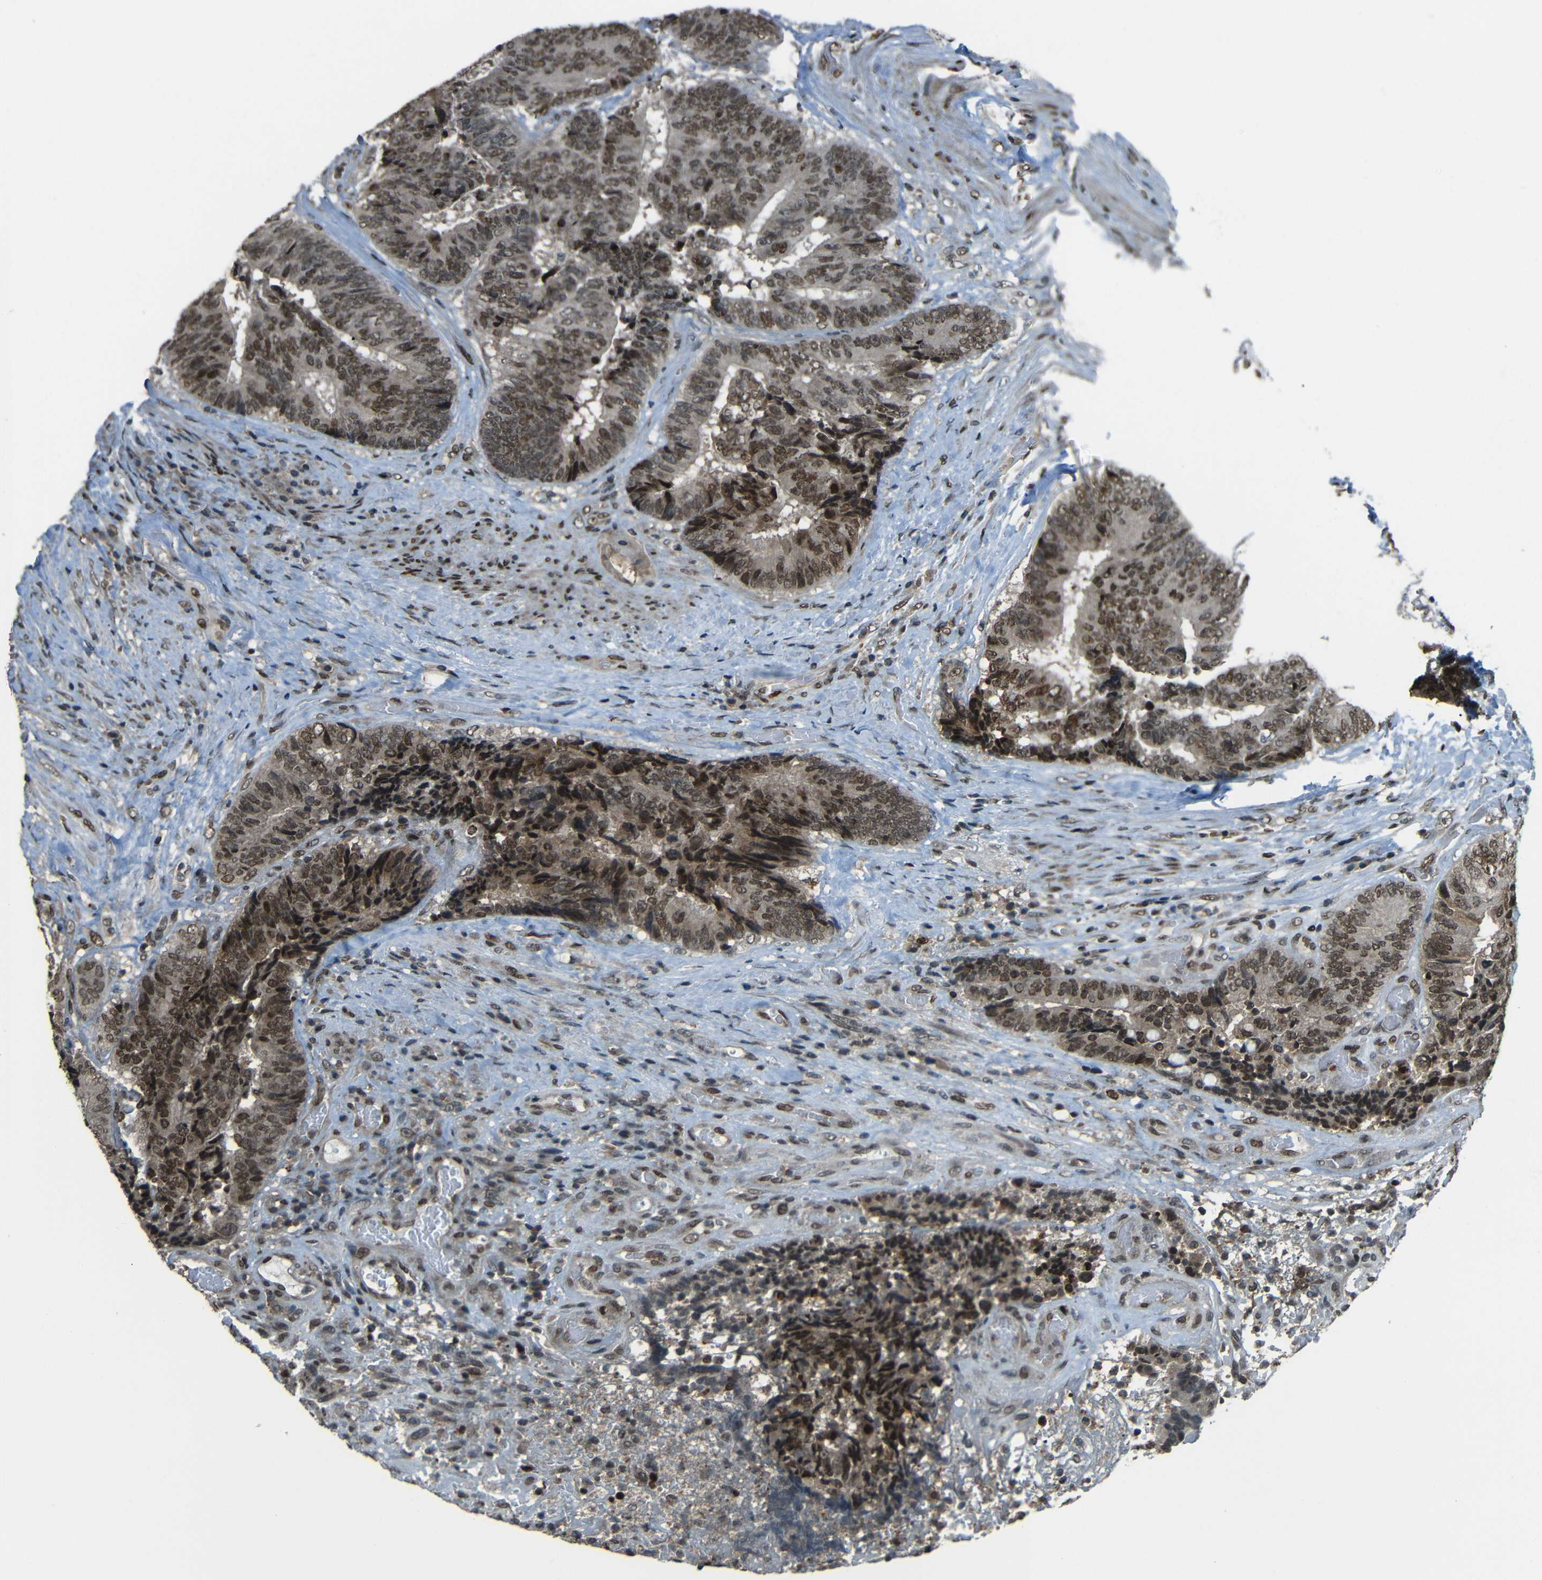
{"staining": {"intensity": "moderate", "quantity": ">75%", "location": "nuclear"}, "tissue": "colorectal cancer", "cell_type": "Tumor cells", "image_type": "cancer", "snomed": [{"axis": "morphology", "description": "Adenocarcinoma, NOS"}, {"axis": "topography", "description": "Rectum"}], "caption": "Human colorectal cancer stained for a protein (brown) reveals moderate nuclear positive expression in approximately >75% of tumor cells.", "gene": "PSIP1", "patient": {"sex": "male", "age": 72}}